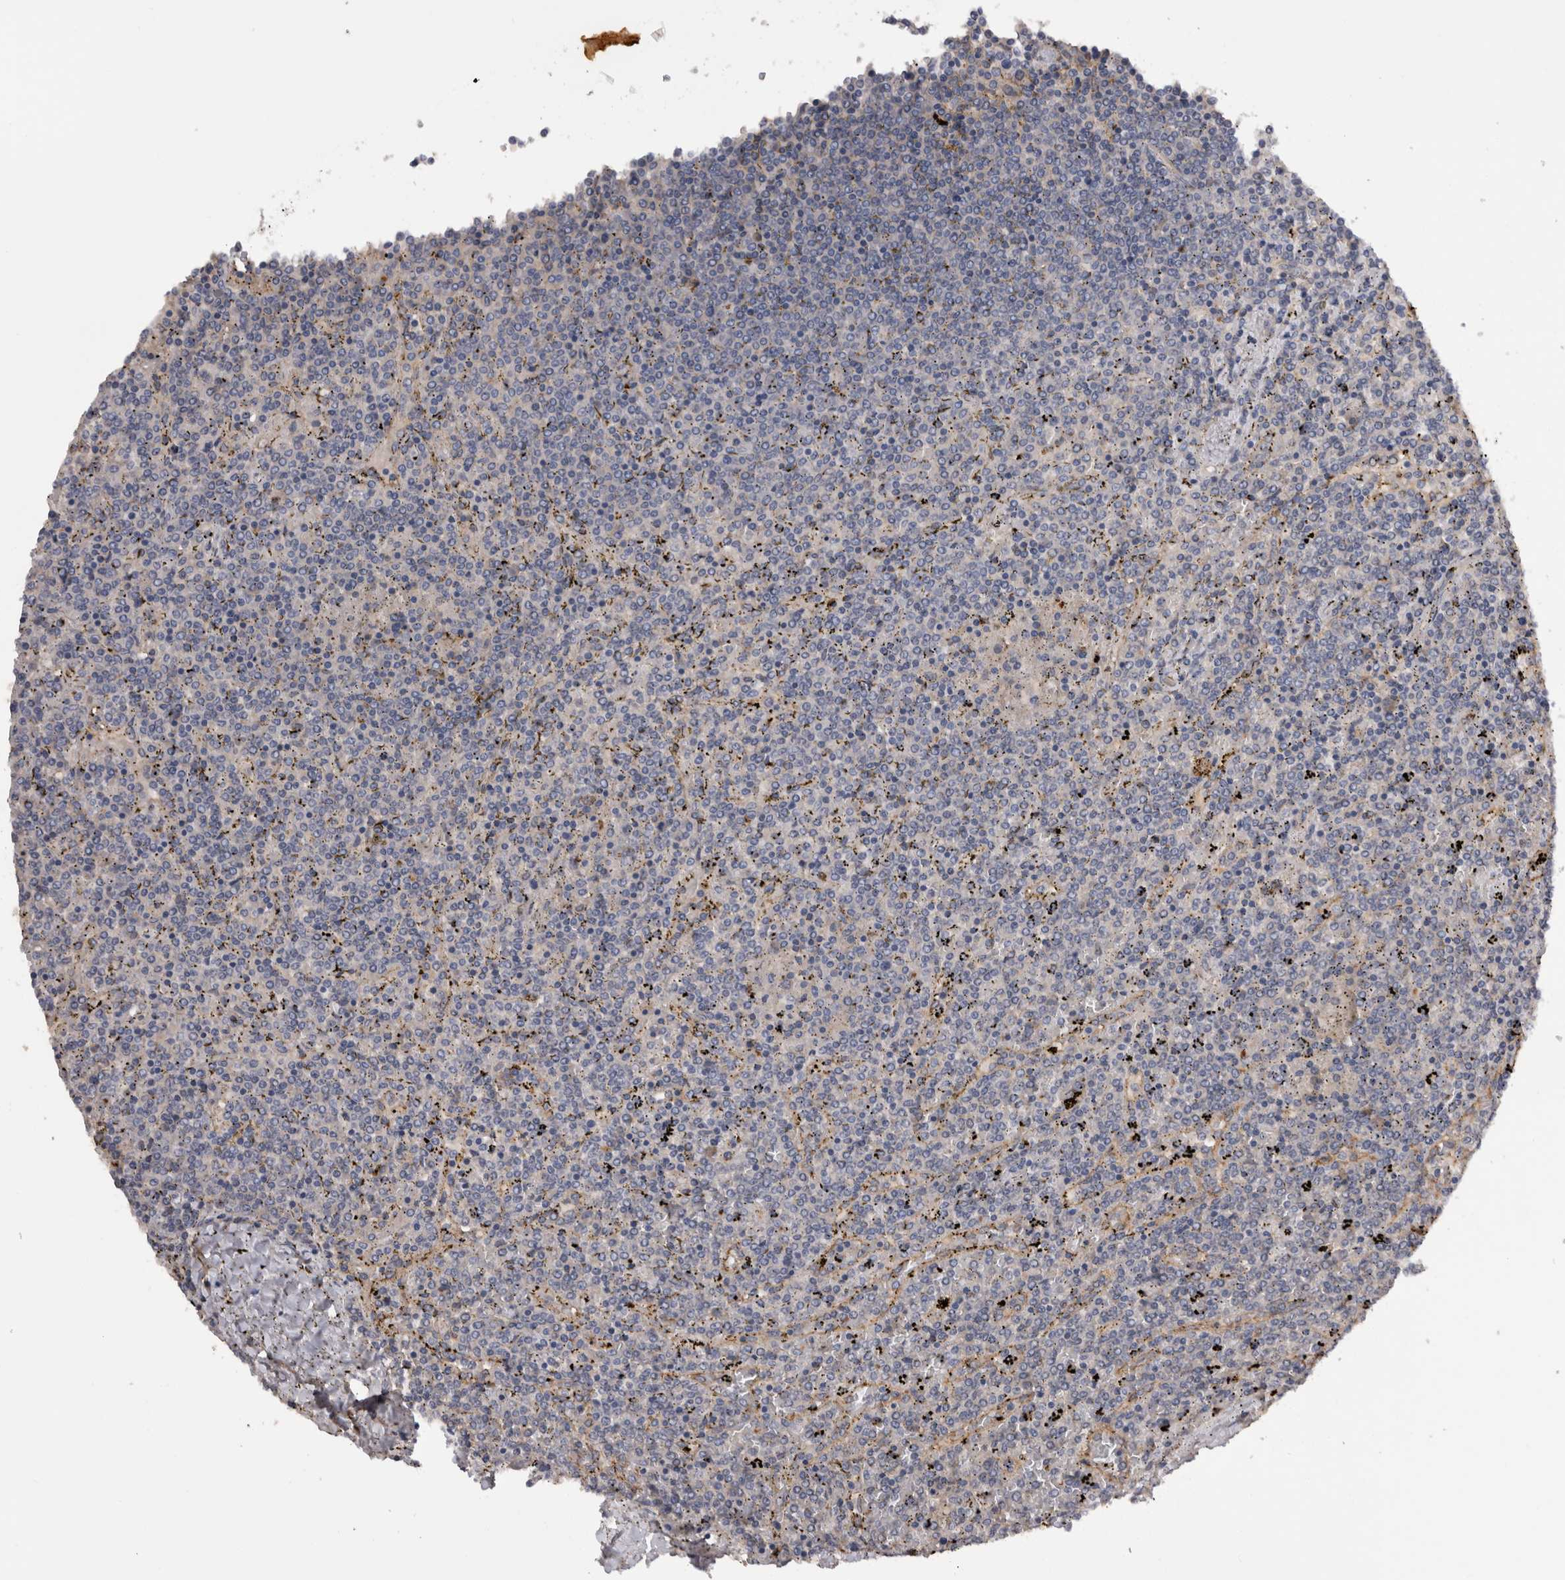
{"staining": {"intensity": "negative", "quantity": "none", "location": "none"}, "tissue": "lymphoma", "cell_type": "Tumor cells", "image_type": "cancer", "snomed": [{"axis": "morphology", "description": "Malignant lymphoma, non-Hodgkin's type, Low grade"}, {"axis": "topography", "description": "Spleen"}], "caption": "Low-grade malignant lymphoma, non-Hodgkin's type was stained to show a protein in brown. There is no significant staining in tumor cells. The staining is performed using DAB (3,3'-diaminobenzidine) brown chromogen with nuclei counter-stained in using hematoxylin.", "gene": "TMED7", "patient": {"sex": "female", "age": 19}}